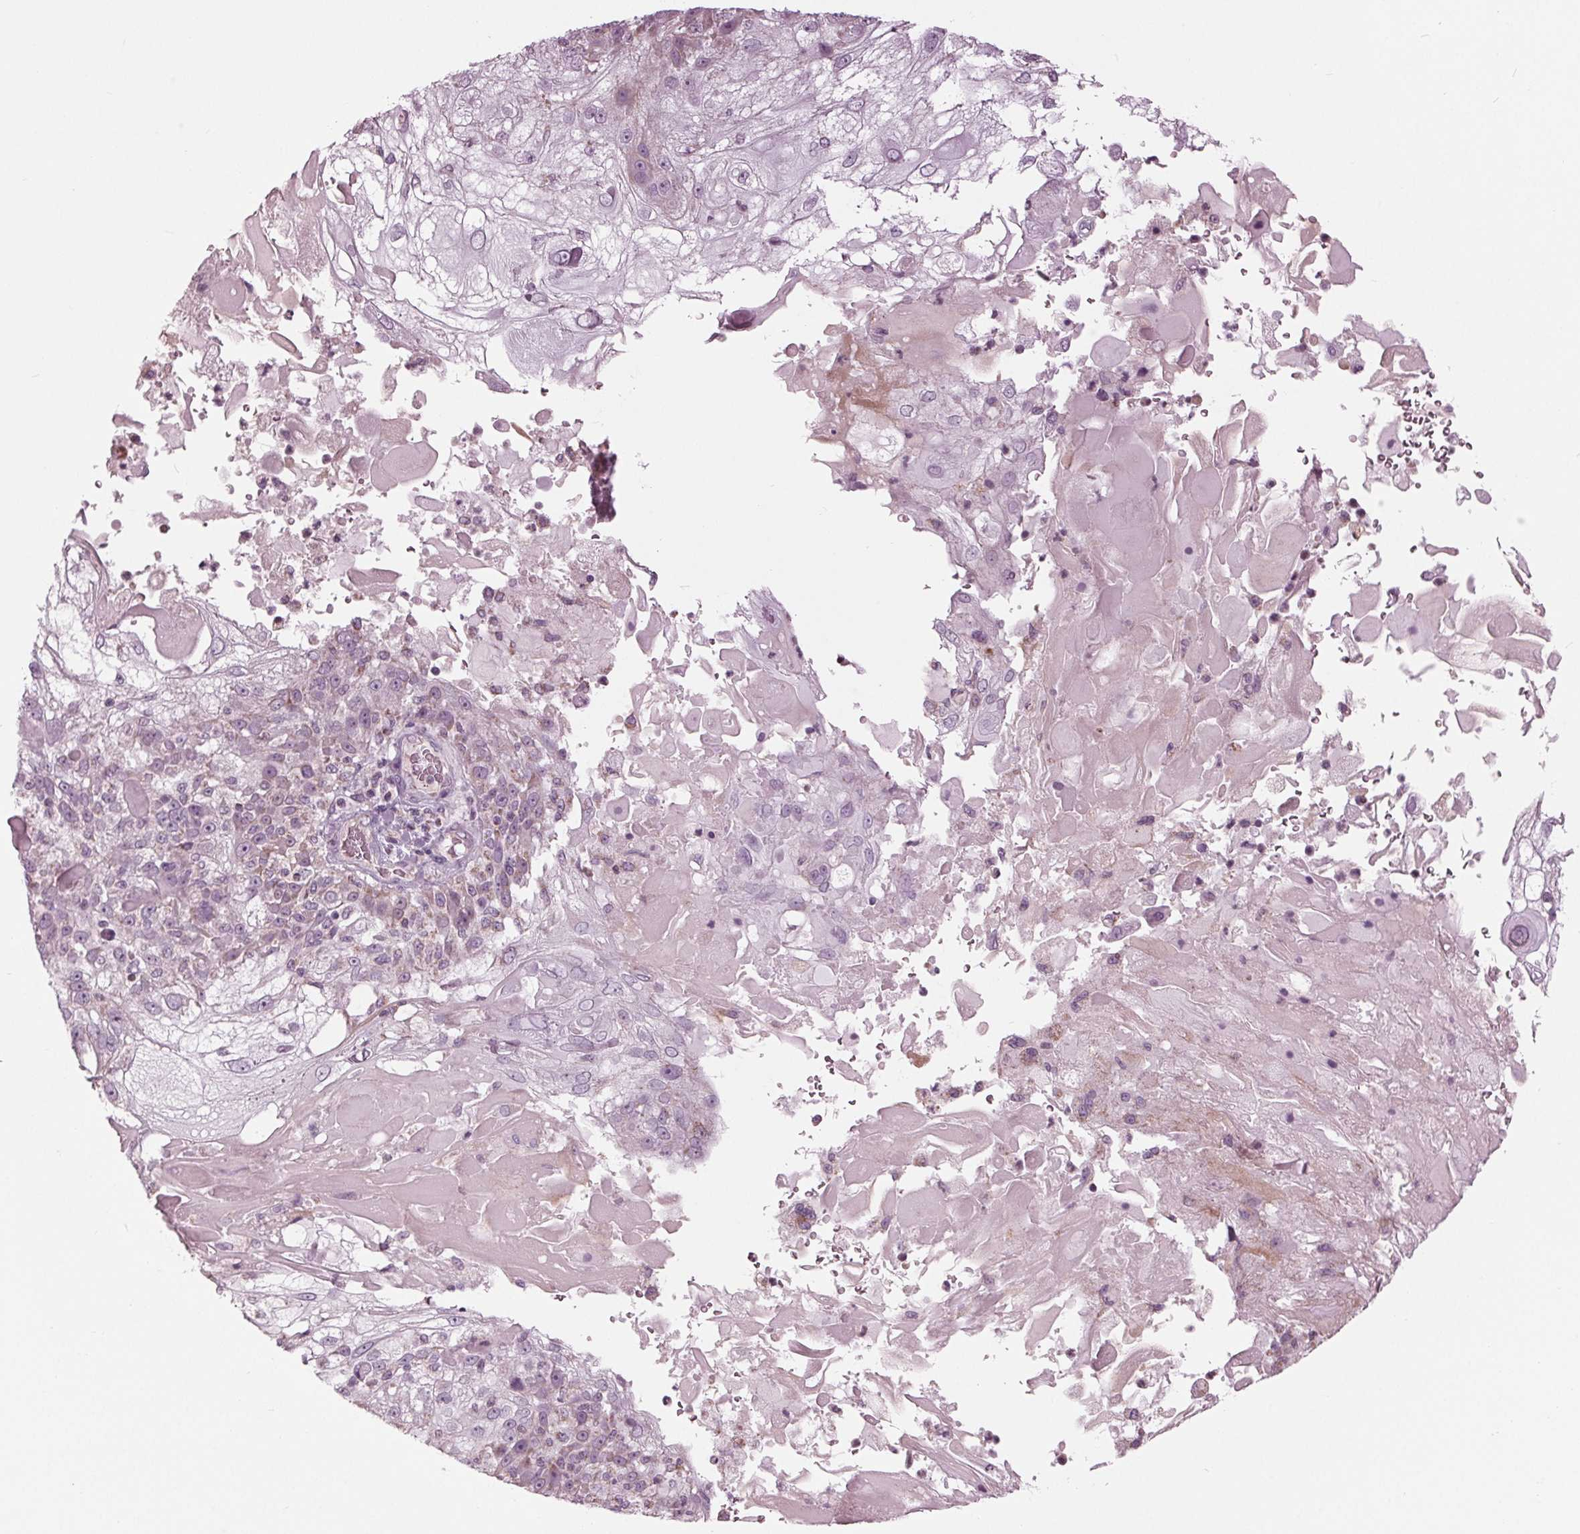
{"staining": {"intensity": "weak", "quantity": "<25%", "location": "cytoplasmic/membranous"}, "tissue": "skin cancer", "cell_type": "Tumor cells", "image_type": "cancer", "snomed": [{"axis": "morphology", "description": "Normal tissue, NOS"}, {"axis": "morphology", "description": "Squamous cell carcinoma, NOS"}, {"axis": "topography", "description": "Skin"}], "caption": "Tumor cells are negative for brown protein staining in squamous cell carcinoma (skin).", "gene": "CLN6", "patient": {"sex": "female", "age": 83}}